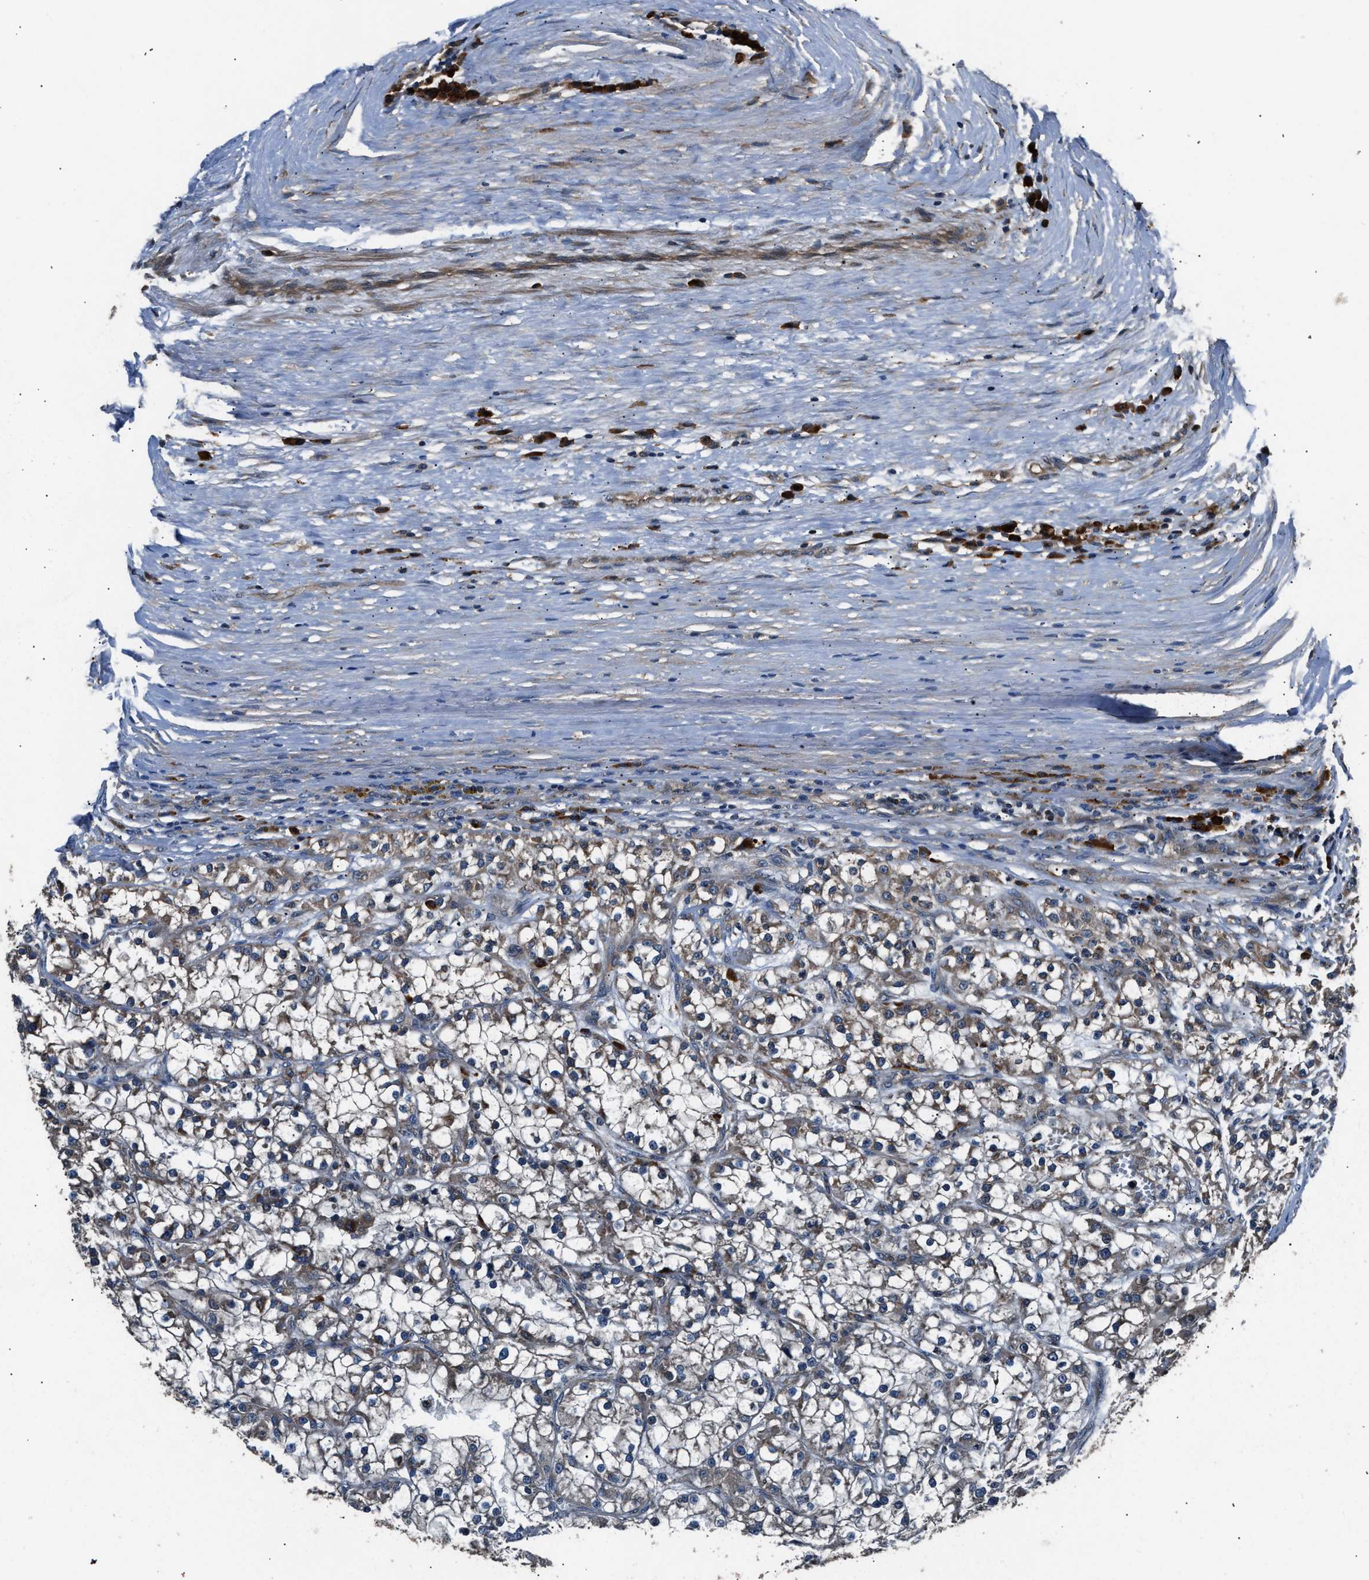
{"staining": {"intensity": "weak", "quantity": "25%-75%", "location": "cytoplasmic/membranous"}, "tissue": "renal cancer", "cell_type": "Tumor cells", "image_type": "cancer", "snomed": [{"axis": "morphology", "description": "Adenocarcinoma, NOS"}, {"axis": "topography", "description": "Kidney"}], "caption": "Renal cancer (adenocarcinoma) tissue reveals weak cytoplasmic/membranous staining in approximately 25%-75% of tumor cells", "gene": "IMPDH2", "patient": {"sex": "female", "age": 52}}